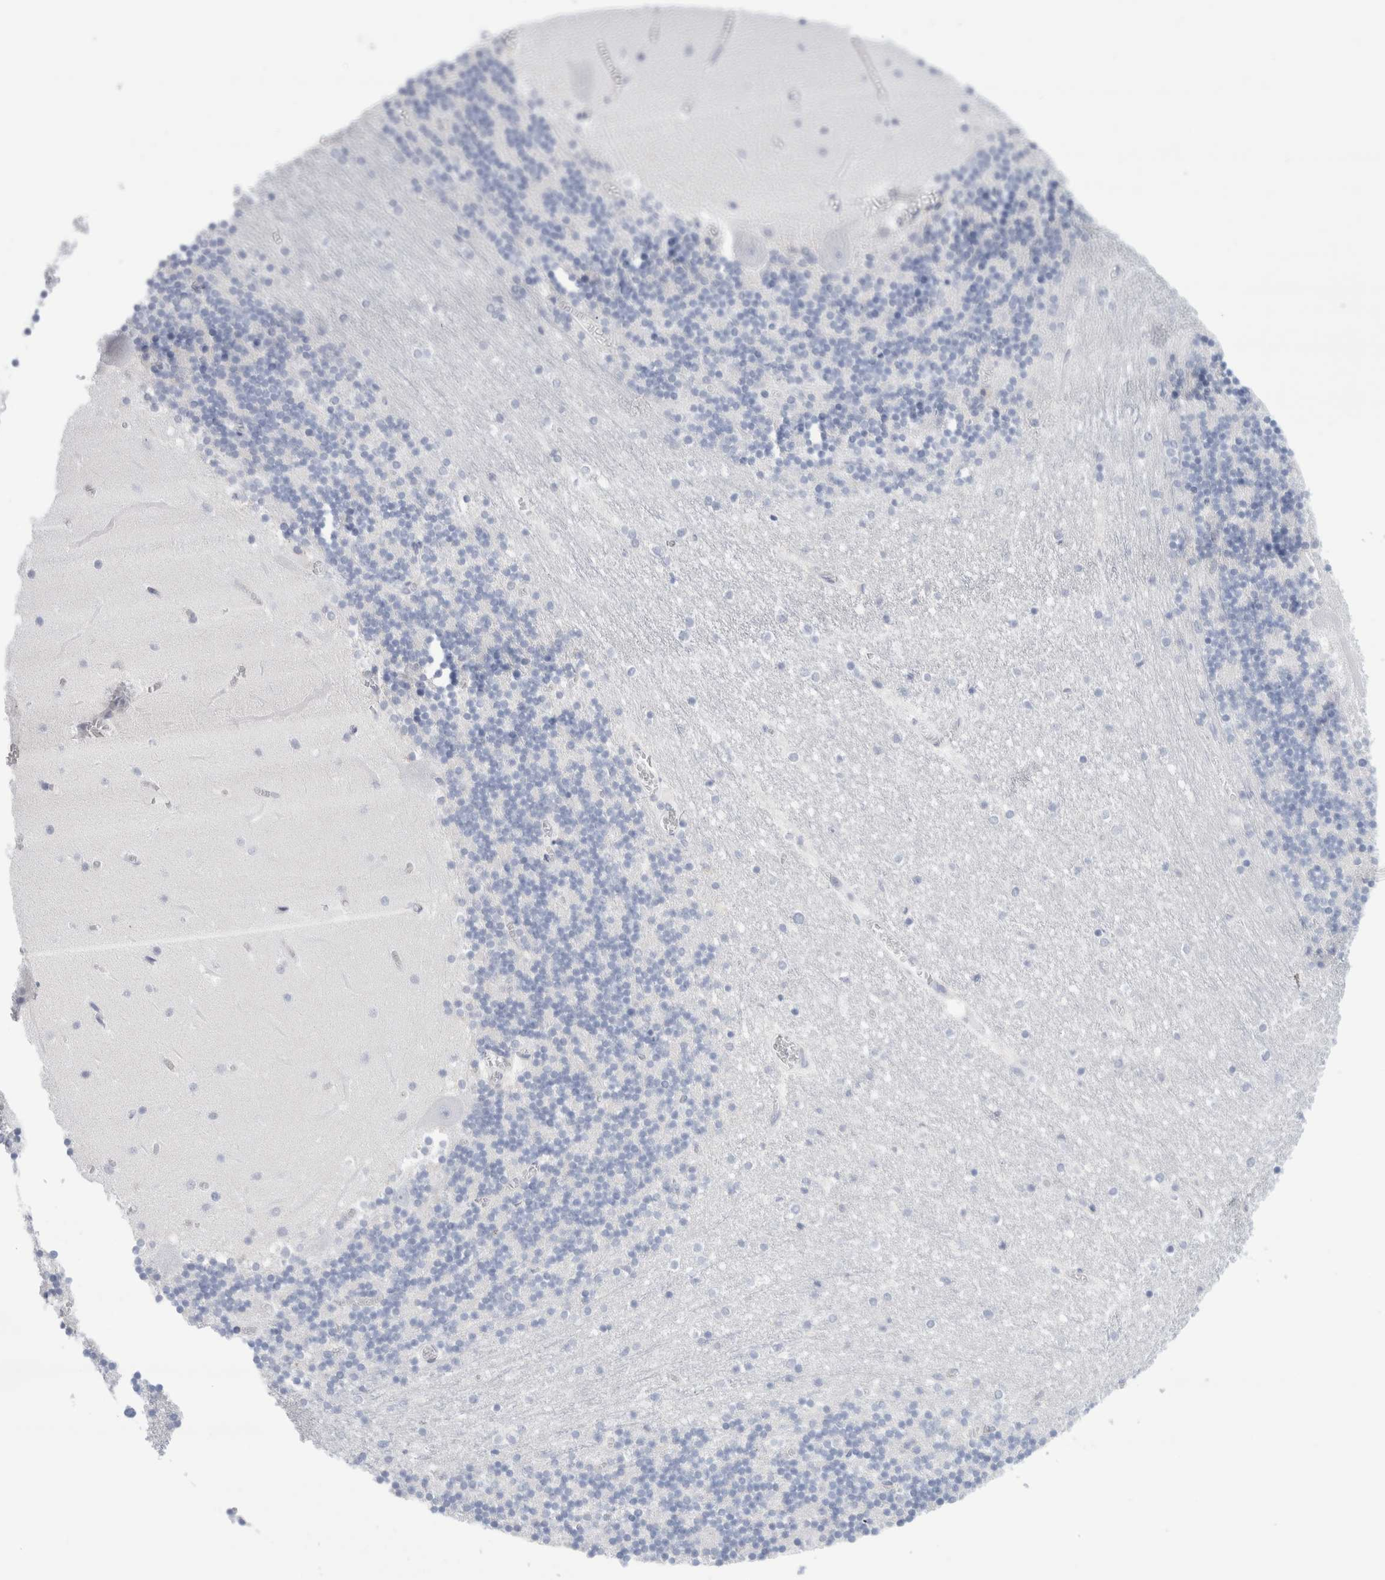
{"staining": {"intensity": "negative", "quantity": "none", "location": "none"}, "tissue": "cerebellum", "cell_type": "Cells in granular layer", "image_type": "normal", "snomed": [{"axis": "morphology", "description": "Normal tissue, NOS"}, {"axis": "topography", "description": "Cerebellum"}], "caption": "The histopathology image demonstrates no significant expression in cells in granular layer of cerebellum.", "gene": "ECHDC2", "patient": {"sex": "female", "age": 28}}